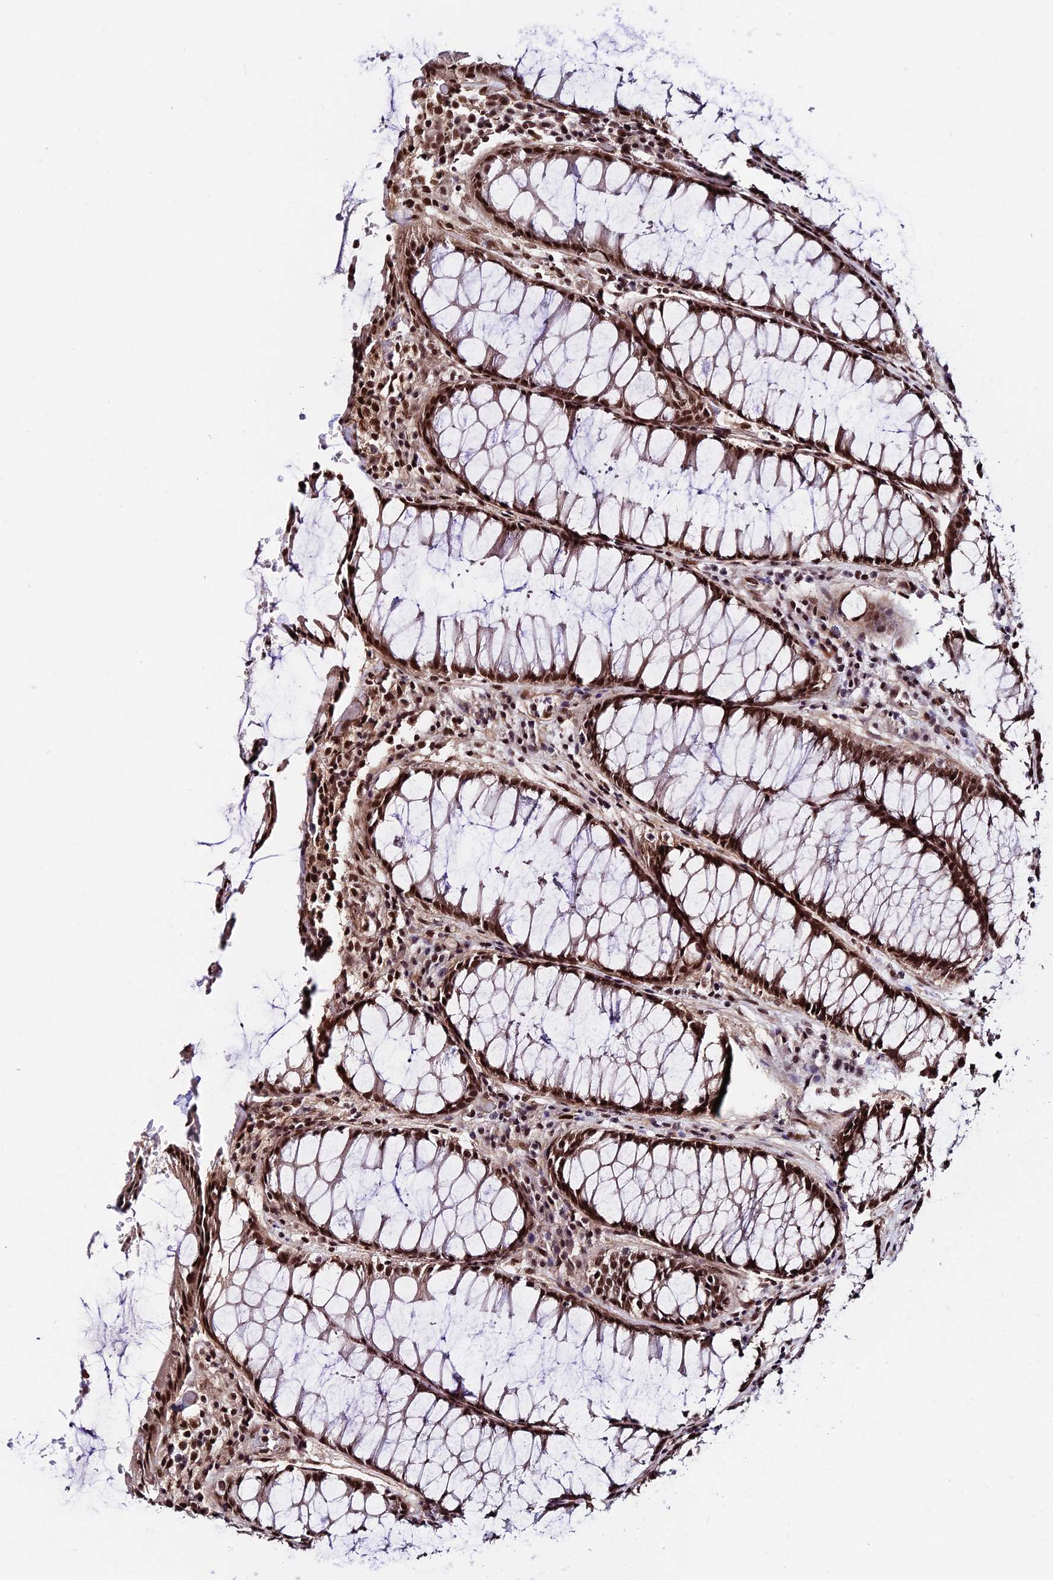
{"staining": {"intensity": "strong", "quantity": ">75%", "location": "cytoplasmic/membranous,nuclear"}, "tissue": "rectum", "cell_type": "Glandular cells", "image_type": "normal", "snomed": [{"axis": "morphology", "description": "Normal tissue, NOS"}, {"axis": "topography", "description": "Rectum"}], "caption": "High-magnification brightfield microscopy of normal rectum stained with DAB (3,3'-diaminobenzidine) (brown) and counterstained with hematoxylin (blue). glandular cells exhibit strong cytoplasmic/membranous,nuclear staining is identified in about>75% of cells.", "gene": "RBM42", "patient": {"sex": "male", "age": 64}}